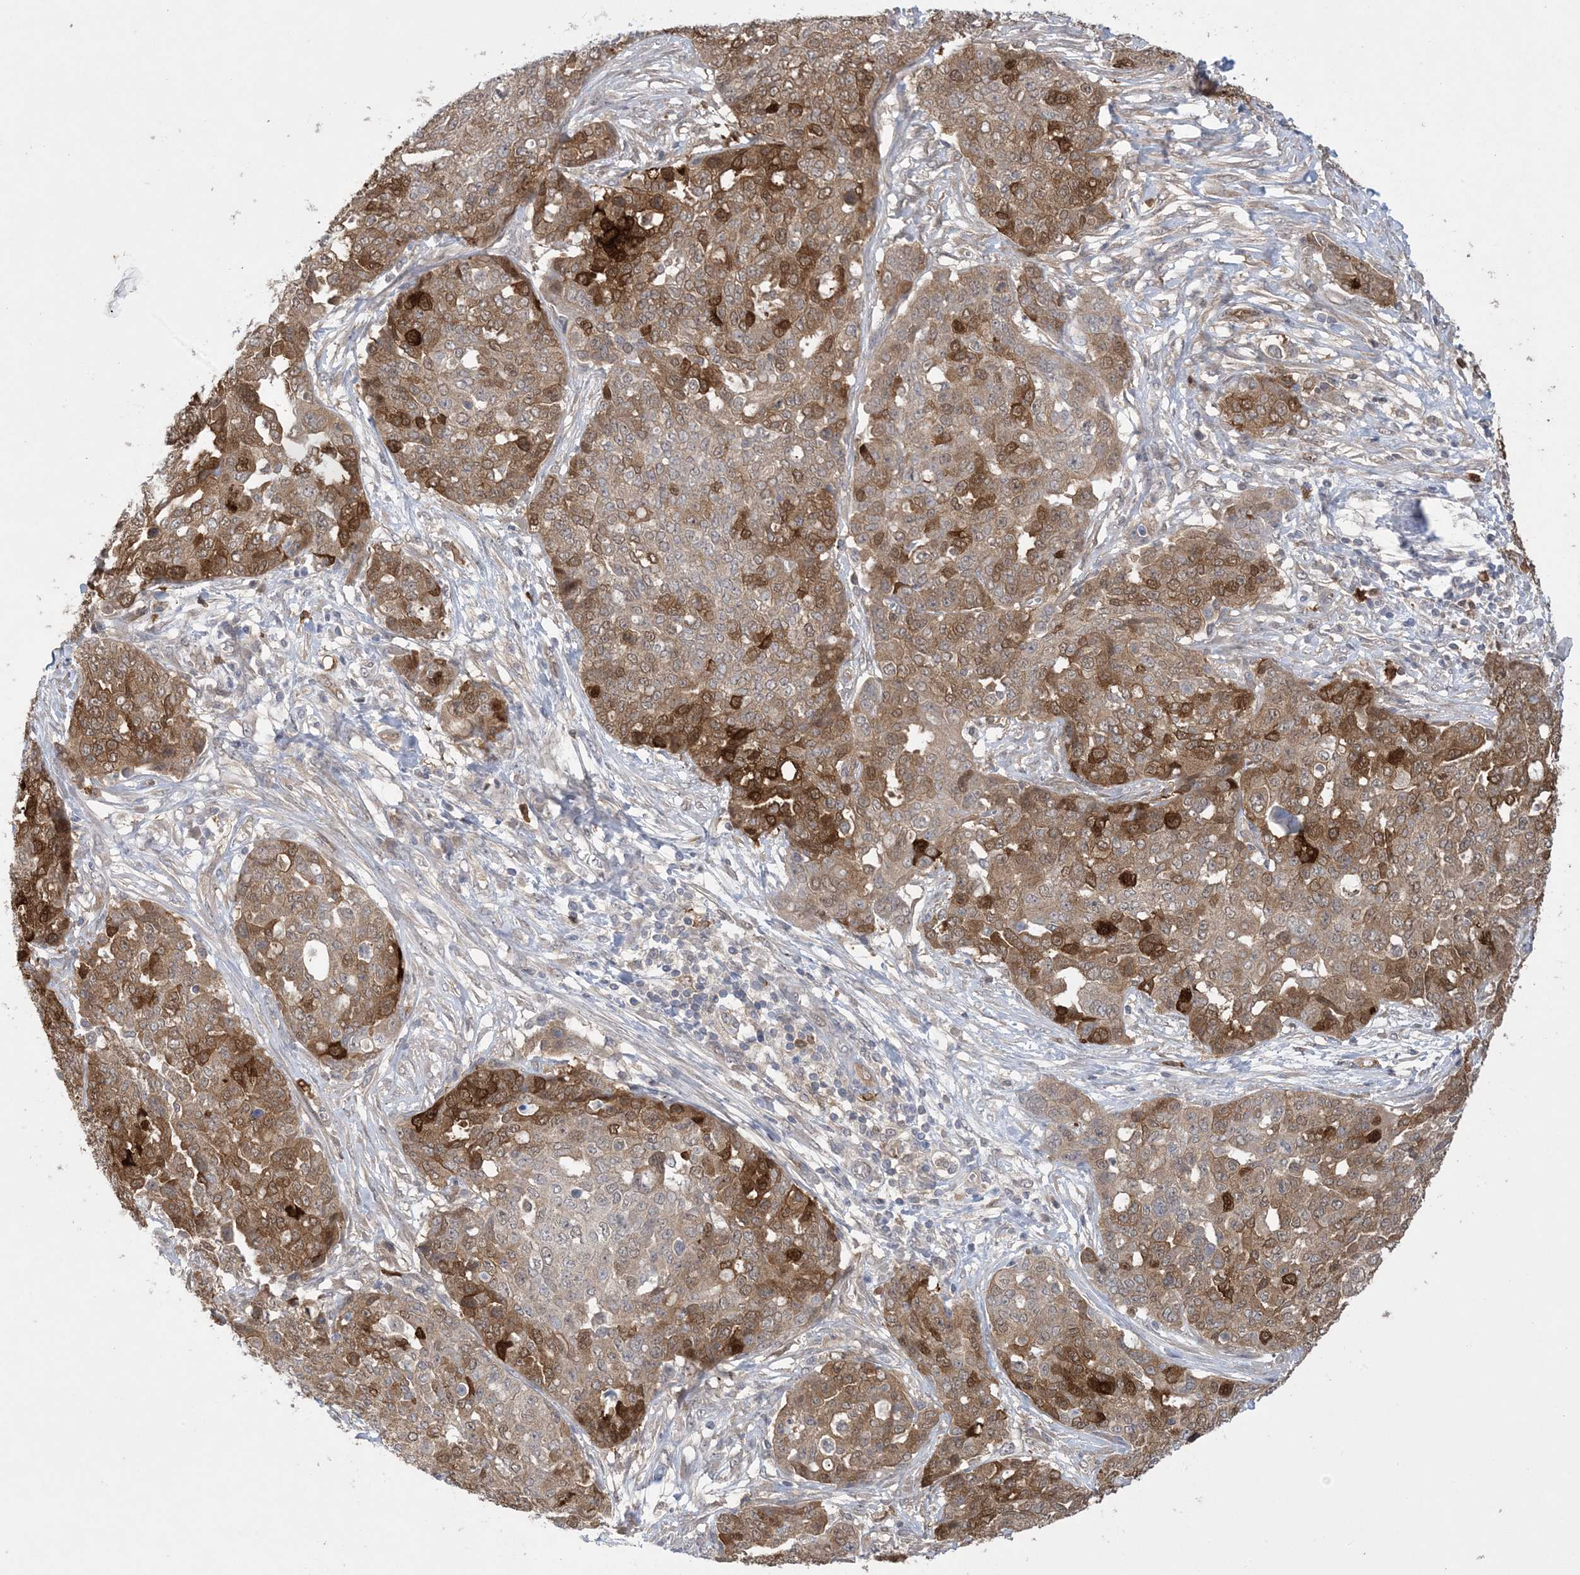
{"staining": {"intensity": "moderate", "quantity": ">75%", "location": "cytoplasmic/membranous"}, "tissue": "ovarian cancer", "cell_type": "Tumor cells", "image_type": "cancer", "snomed": [{"axis": "morphology", "description": "Cystadenocarcinoma, serous, NOS"}, {"axis": "topography", "description": "Soft tissue"}, {"axis": "topography", "description": "Ovary"}], "caption": "Human ovarian cancer (serous cystadenocarcinoma) stained with a protein marker shows moderate staining in tumor cells.", "gene": "HMGCS1", "patient": {"sex": "female", "age": 57}}